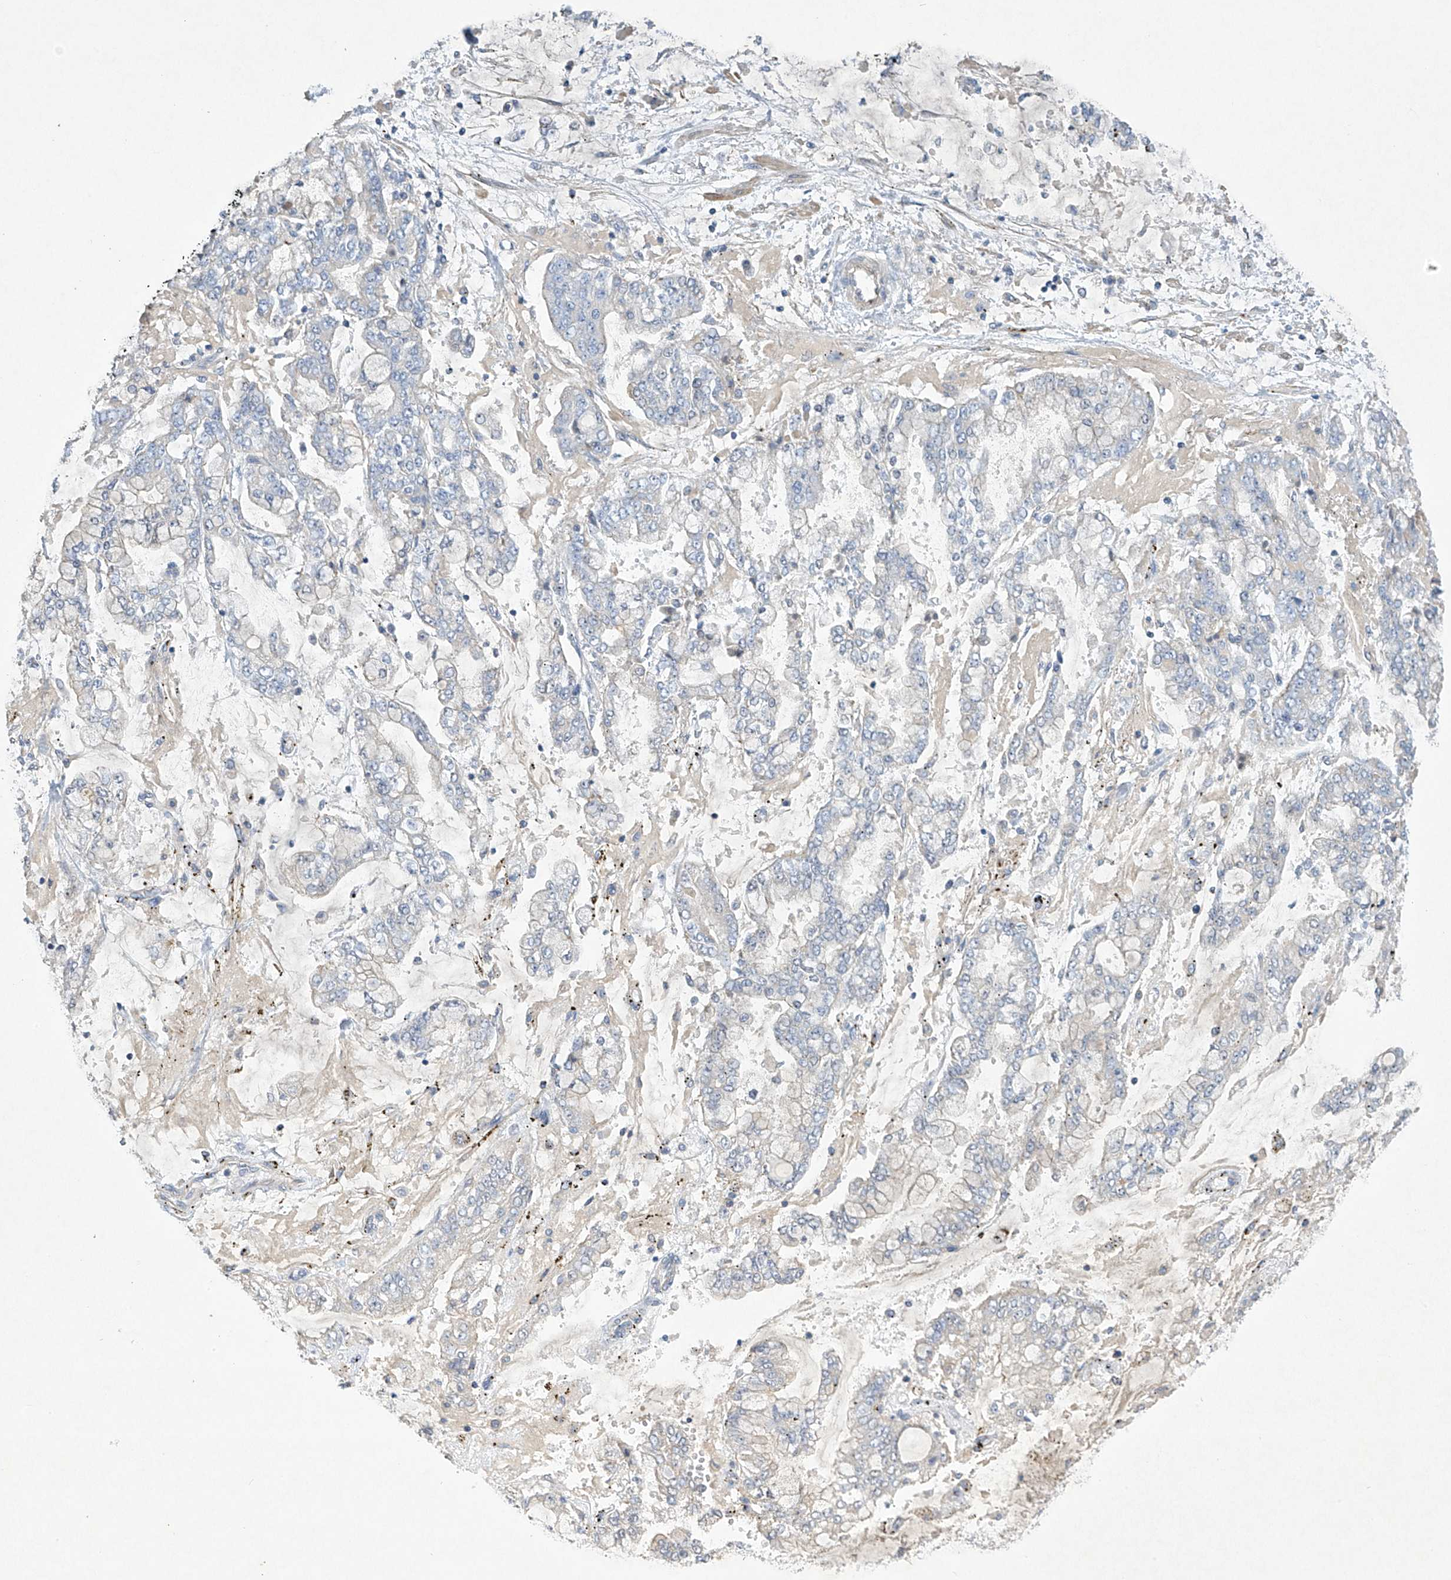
{"staining": {"intensity": "negative", "quantity": "none", "location": "none"}, "tissue": "stomach cancer", "cell_type": "Tumor cells", "image_type": "cancer", "snomed": [{"axis": "morphology", "description": "Normal tissue, NOS"}, {"axis": "morphology", "description": "Adenocarcinoma, NOS"}, {"axis": "topography", "description": "Stomach, upper"}, {"axis": "topography", "description": "Stomach"}], "caption": "High magnification brightfield microscopy of stomach cancer stained with DAB (brown) and counterstained with hematoxylin (blue): tumor cells show no significant positivity.", "gene": "PRSS12", "patient": {"sex": "male", "age": 76}}